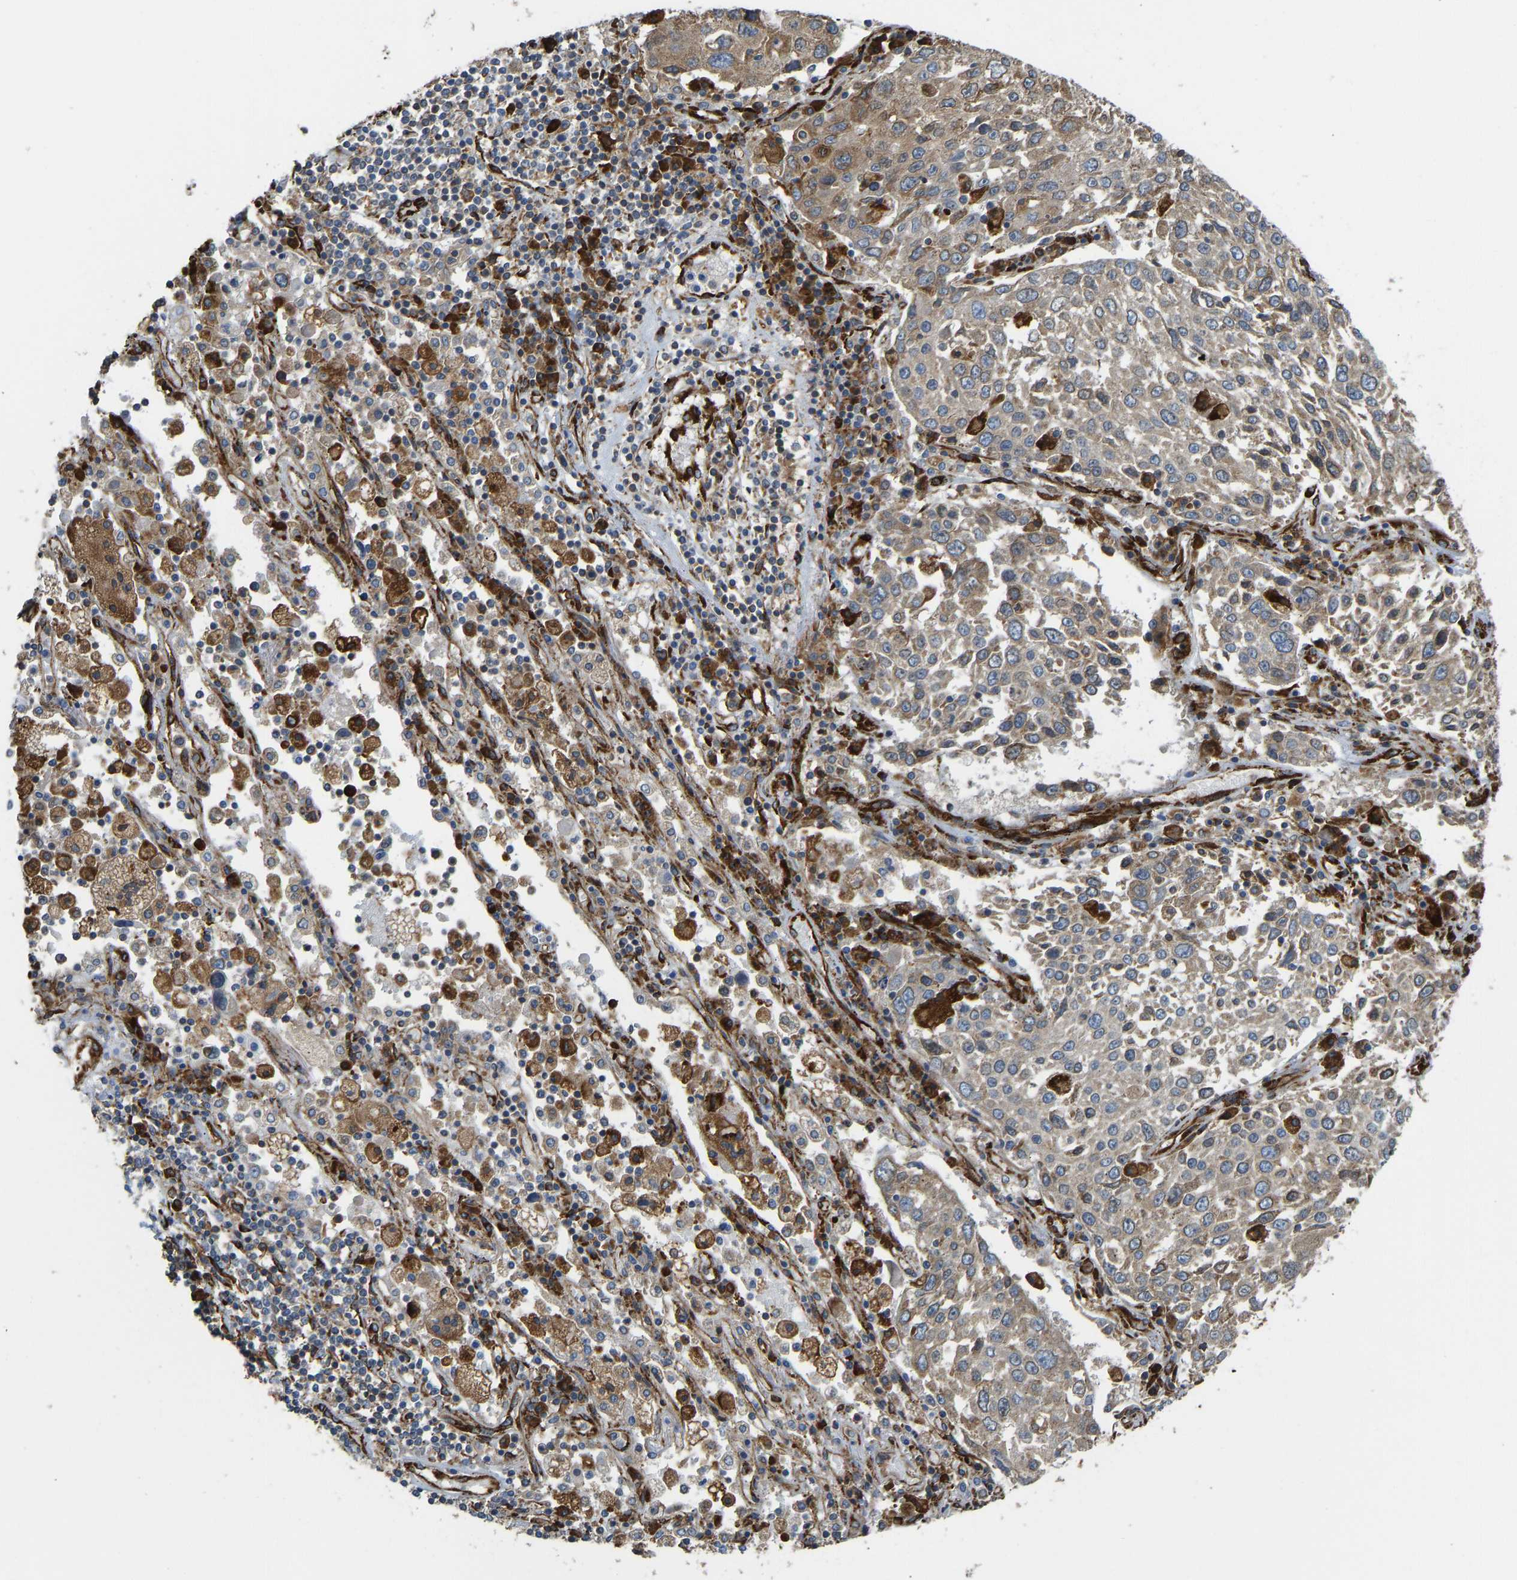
{"staining": {"intensity": "weak", "quantity": ">75%", "location": "cytoplasmic/membranous"}, "tissue": "lung cancer", "cell_type": "Tumor cells", "image_type": "cancer", "snomed": [{"axis": "morphology", "description": "Squamous cell carcinoma, NOS"}, {"axis": "topography", "description": "Lung"}], "caption": "The histopathology image demonstrates staining of squamous cell carcinoma (lung), revealing weak cytoplasmic/membranous protein staining (brown color) within tumor cells. (DAB IHC, brown staining for protein, blue staining for nuclei).", "gene": "BEX3", "patient": {"sex": "male", "age": 65}}